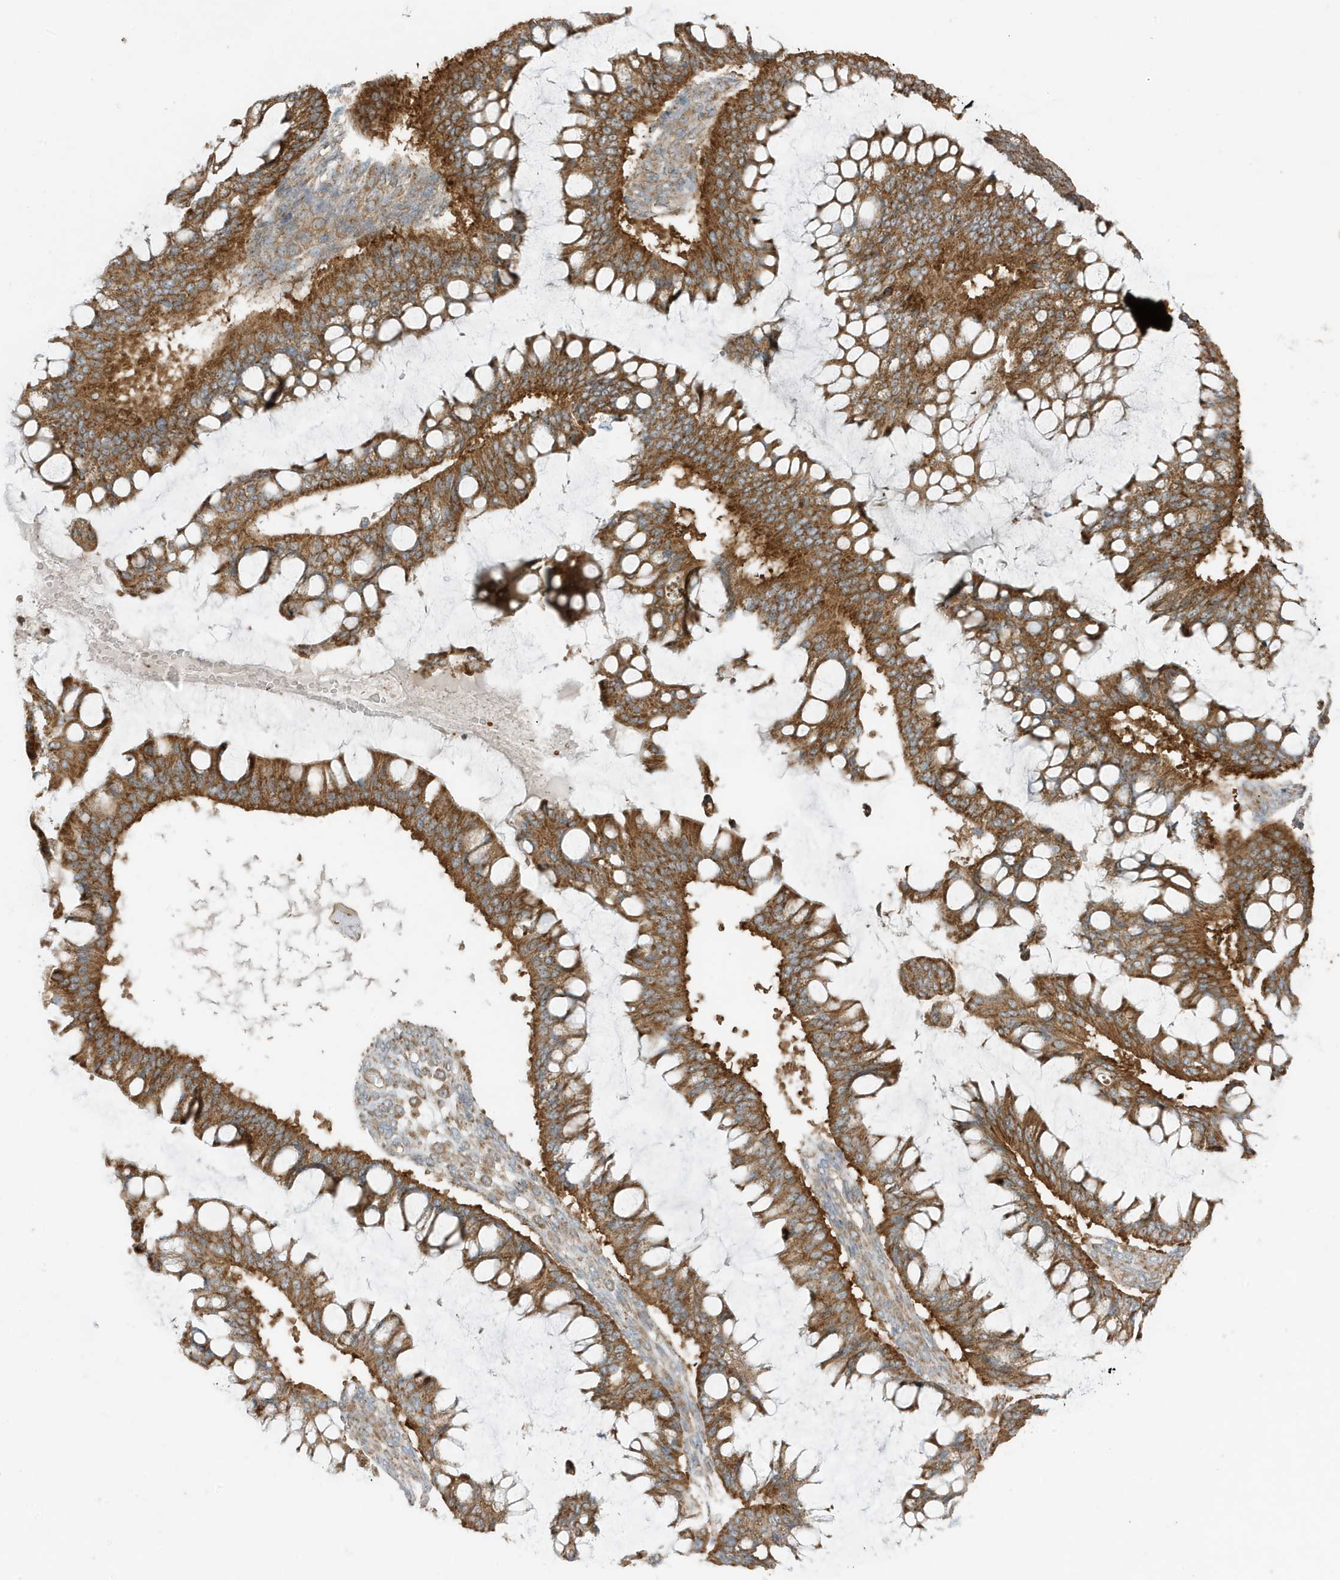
{"staining": {"intensity": "strong", "quantity": ">75%", "location": "cytoplasmic/membranous"}, "tissue": "ovarian cancer", "cell_type": "Tumor cells", "image_type": "cancer", "snomed": [{"axis": "morphology", "description": "Cystadenocarcinoma, mucinous, NOS"}, {"axis": "topography", "description": "Ovary"}], "caption": "High-power microscopy captured an immunohistochemistry image of ovarian cancer (mucinous cystadenocarcinoma), revealing strong cytoplasmic/membranous positivity in about >75% of tumor cells.", "gene": "GOLGA4", "patient": {"sex": "female", "age": 73}}